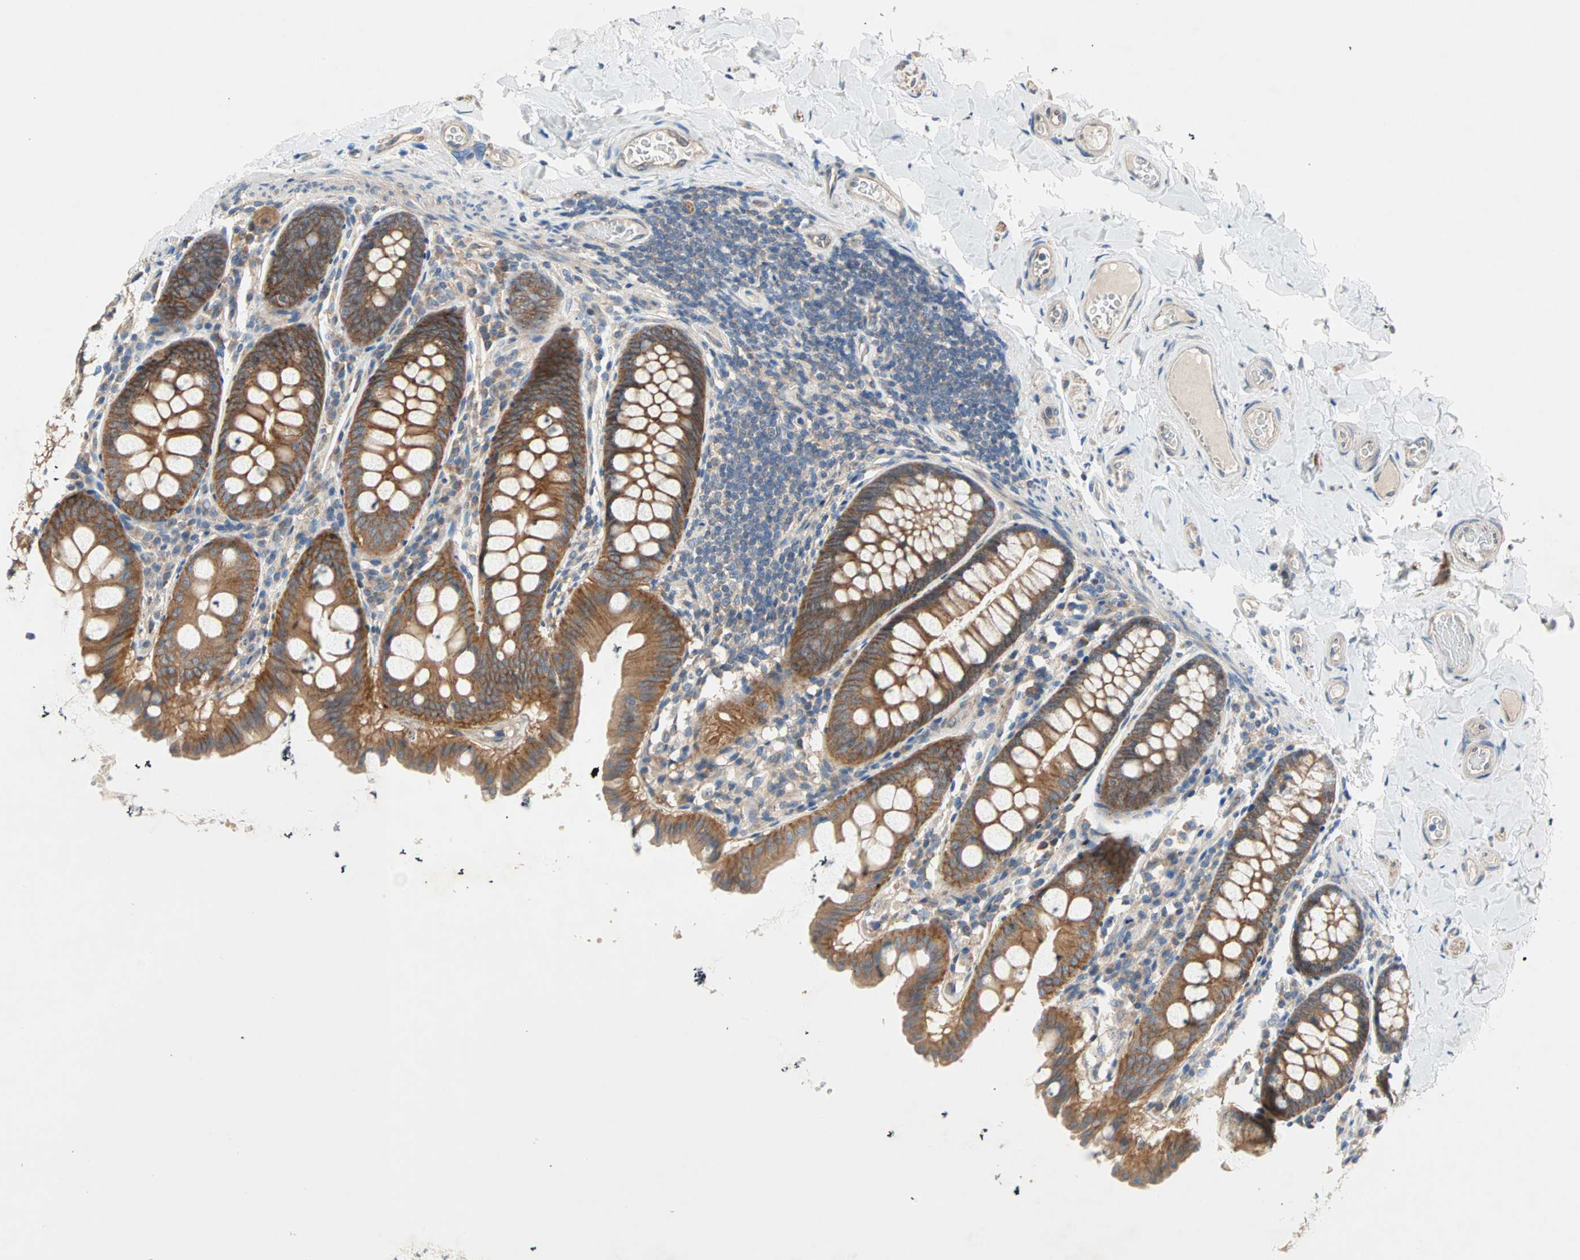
{"staining": {"intensity": "weak", "quantity": ">75%", "location": "cytoplasmic/membranous"}, "tissue": "colon", "cell_type": "Endothelial cells", "image_type": "normal", "snomed": [{"axis": "morphology", "description": "Normal tissue, NOS"}, {"axis": "topography", "description": "Colon"}], "caption": "Immunohistochemistry (IHC) staining of normal colon, which demonstrates low levels of weak cytoplasmic/membranous staining in about >75% of endothelial cells indicating weak cytoplasmic/membranous protein positivity. The staining was performed using DAB (3,3'-diaminobenzidine) (brown) for protein detection and nuclei were counterstained in hematoxylin (blue).", "gene": "PDE8A", "patient": {"sex": "female", "age": 61}}